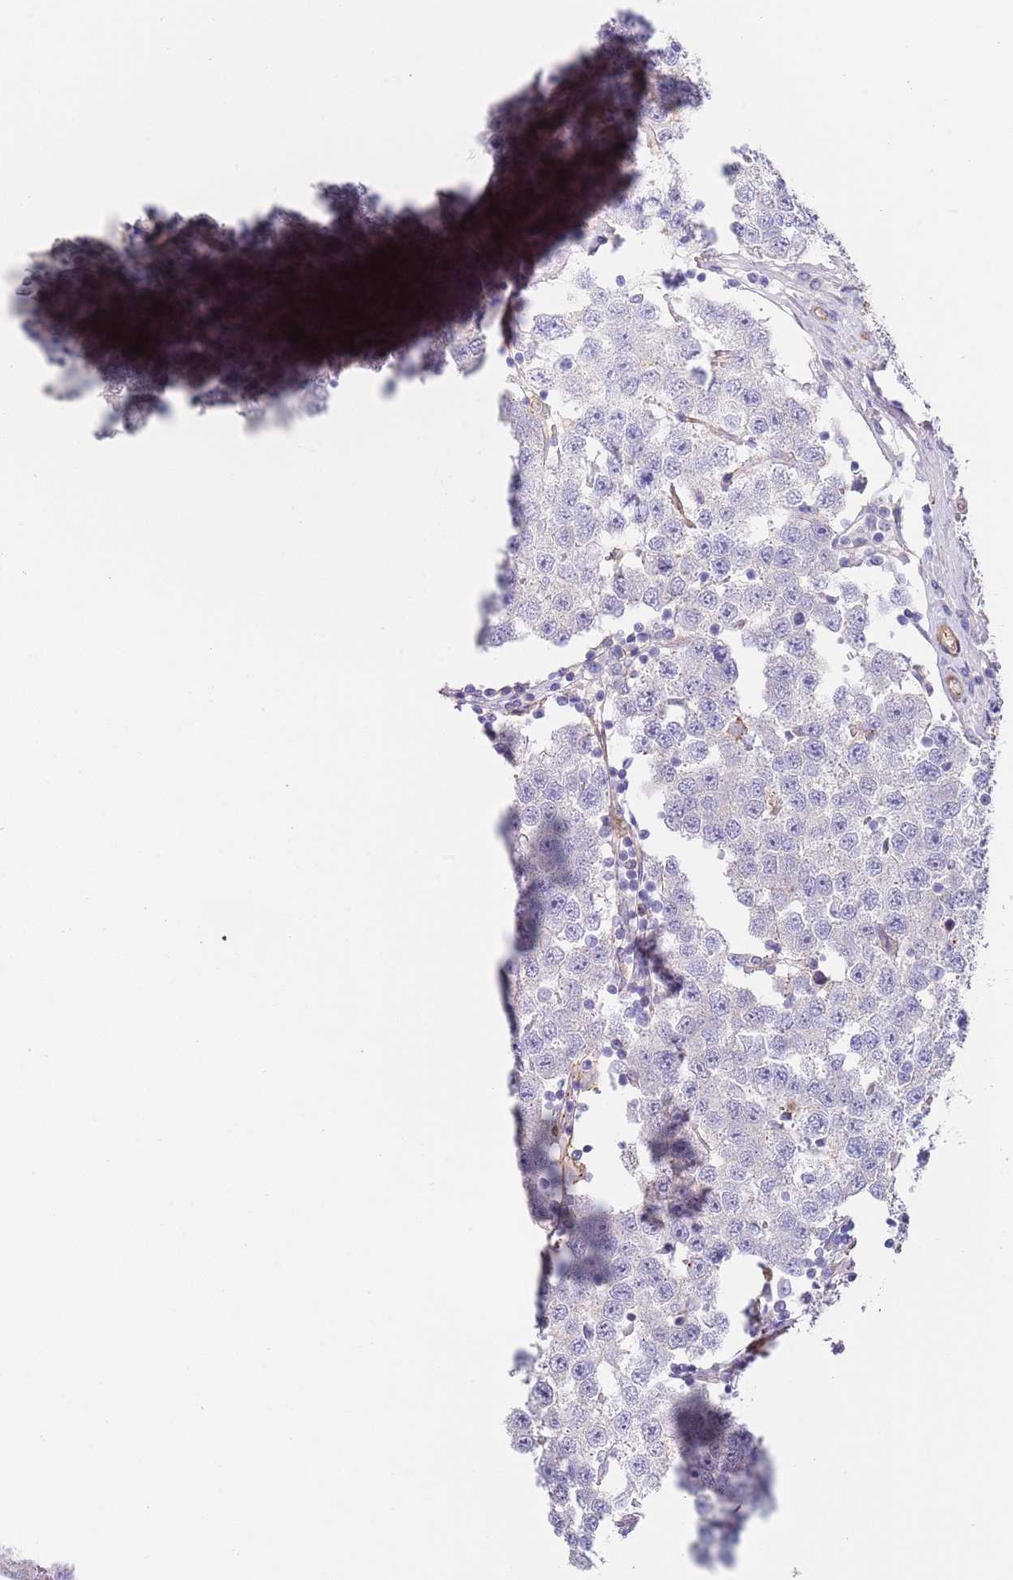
{"staining": {"intensity": "negative", "quantity": "none", "location": "none"}, "tissue": "testis cancer", "cell_type": "Tumor cells", "image_type": "cancer", "snomed": [{"axis": "morphology", "description": "Seminoma, NOS"}, {"axis": "topography", "description": "Testis"}], "caption": "Immunohistochemistry photomicrograph of neoplastic tissue: testis seminoma stained with DAB exhibits no significant protein staining in tumor cells. The staining was performed using DAB (3,3'-diaminobenzidine) to visualize the protein expression in brown, while the nuclei were stained in blue with hematoxylin (Magnification: 20x).", "gene": "BPNT1", "patient": {"sex": "male", "age": 34}}